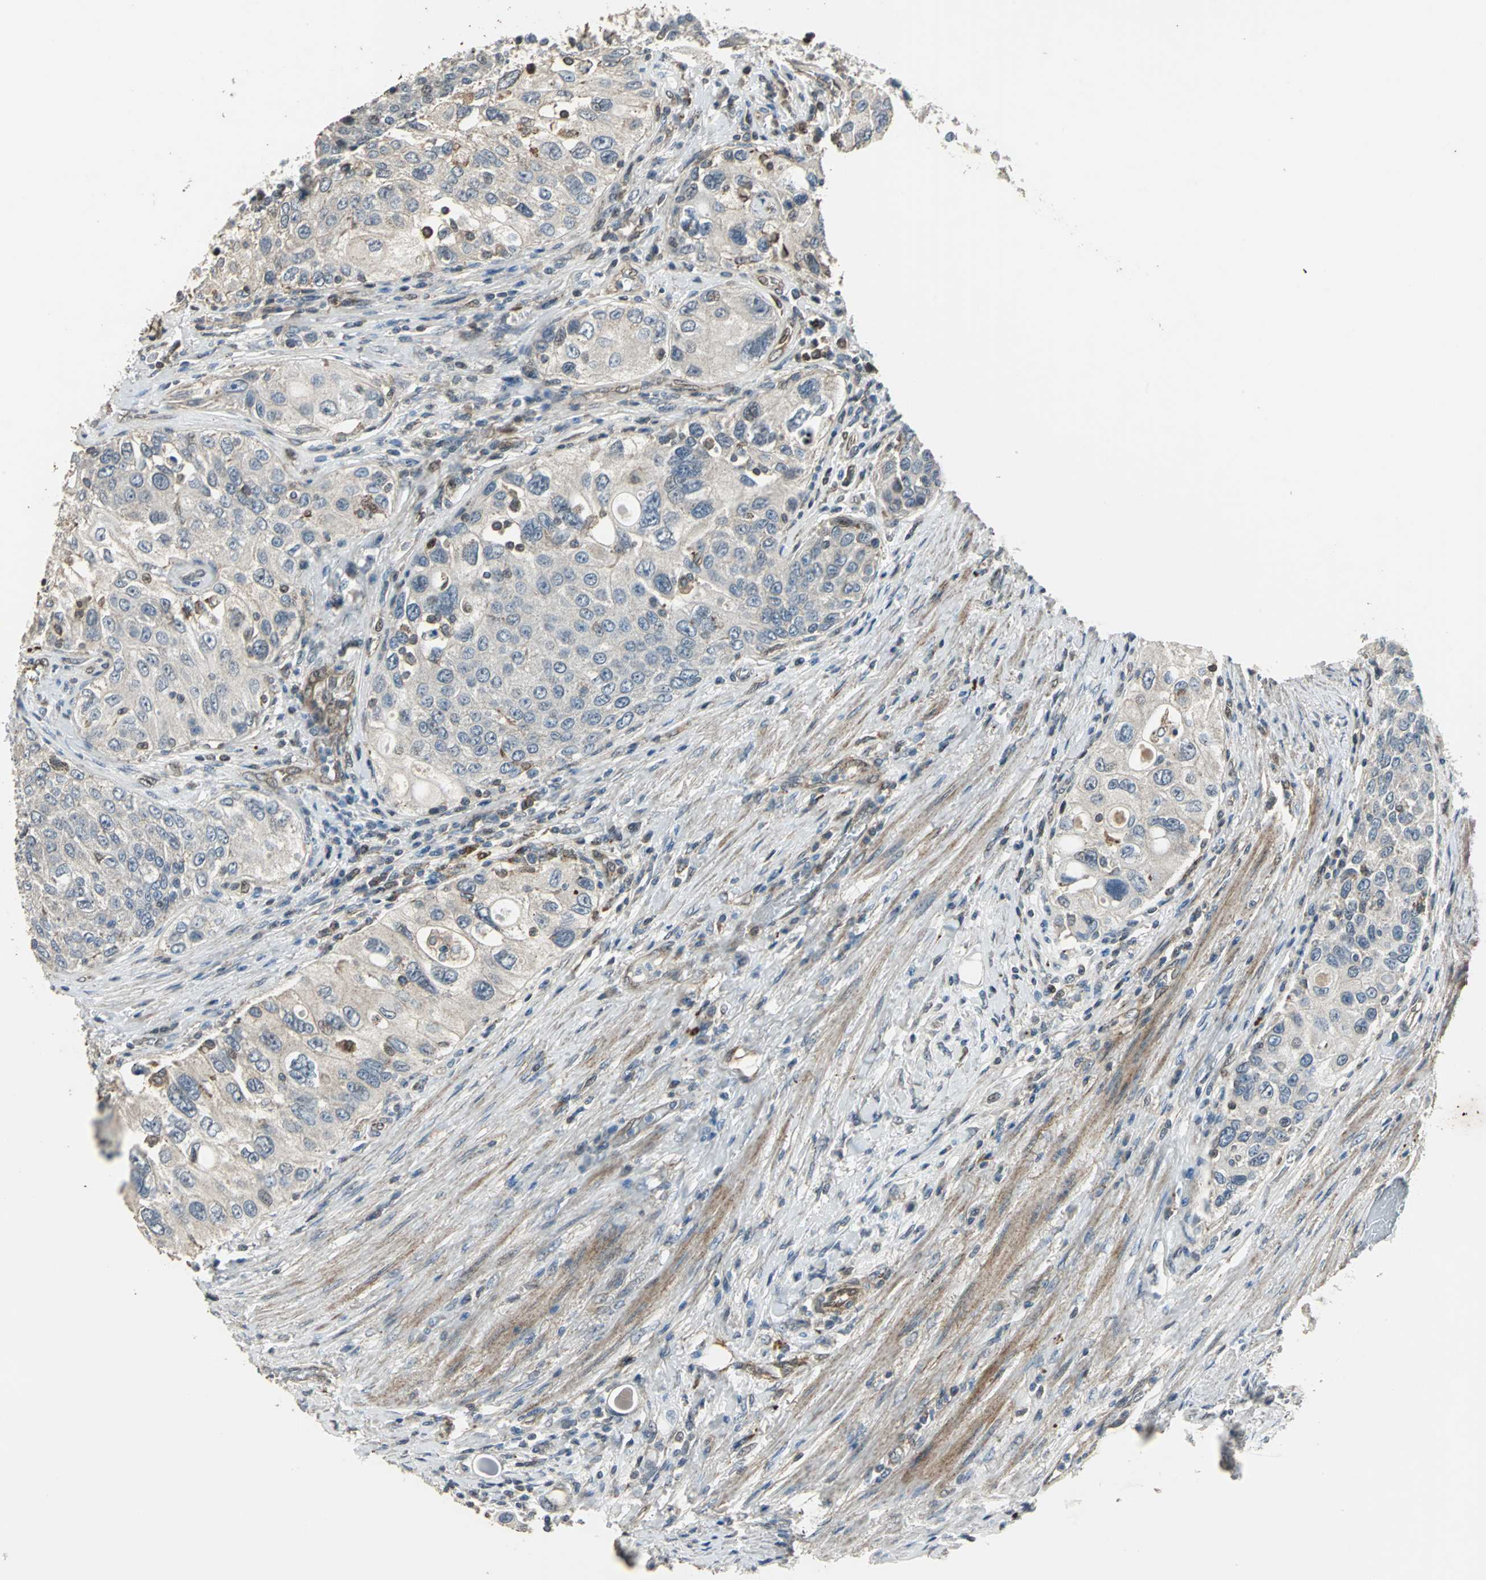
{"staining": {"intensity": "weak", "quantity": "25%-75%", "location": "cytoplasmic/membranous"}, "tissue": "urothelial cancer", "cell_type": "Tumor cells", "image_type": "cancer", "snomed": [{"axis": "morphology", "description": "Urothelial carcinoma, High grade"}, {"axis": "topography", "description": "Urinary bladder"}], "caption": "Tumor cells show low levels of weak cytoplasmic/membranous expression in approximately 25%-75% of cells in human urothelial carcinoma (high-grade).", "gene": "DNAJB4", "patient": {"sex": "female", "age": 56}}